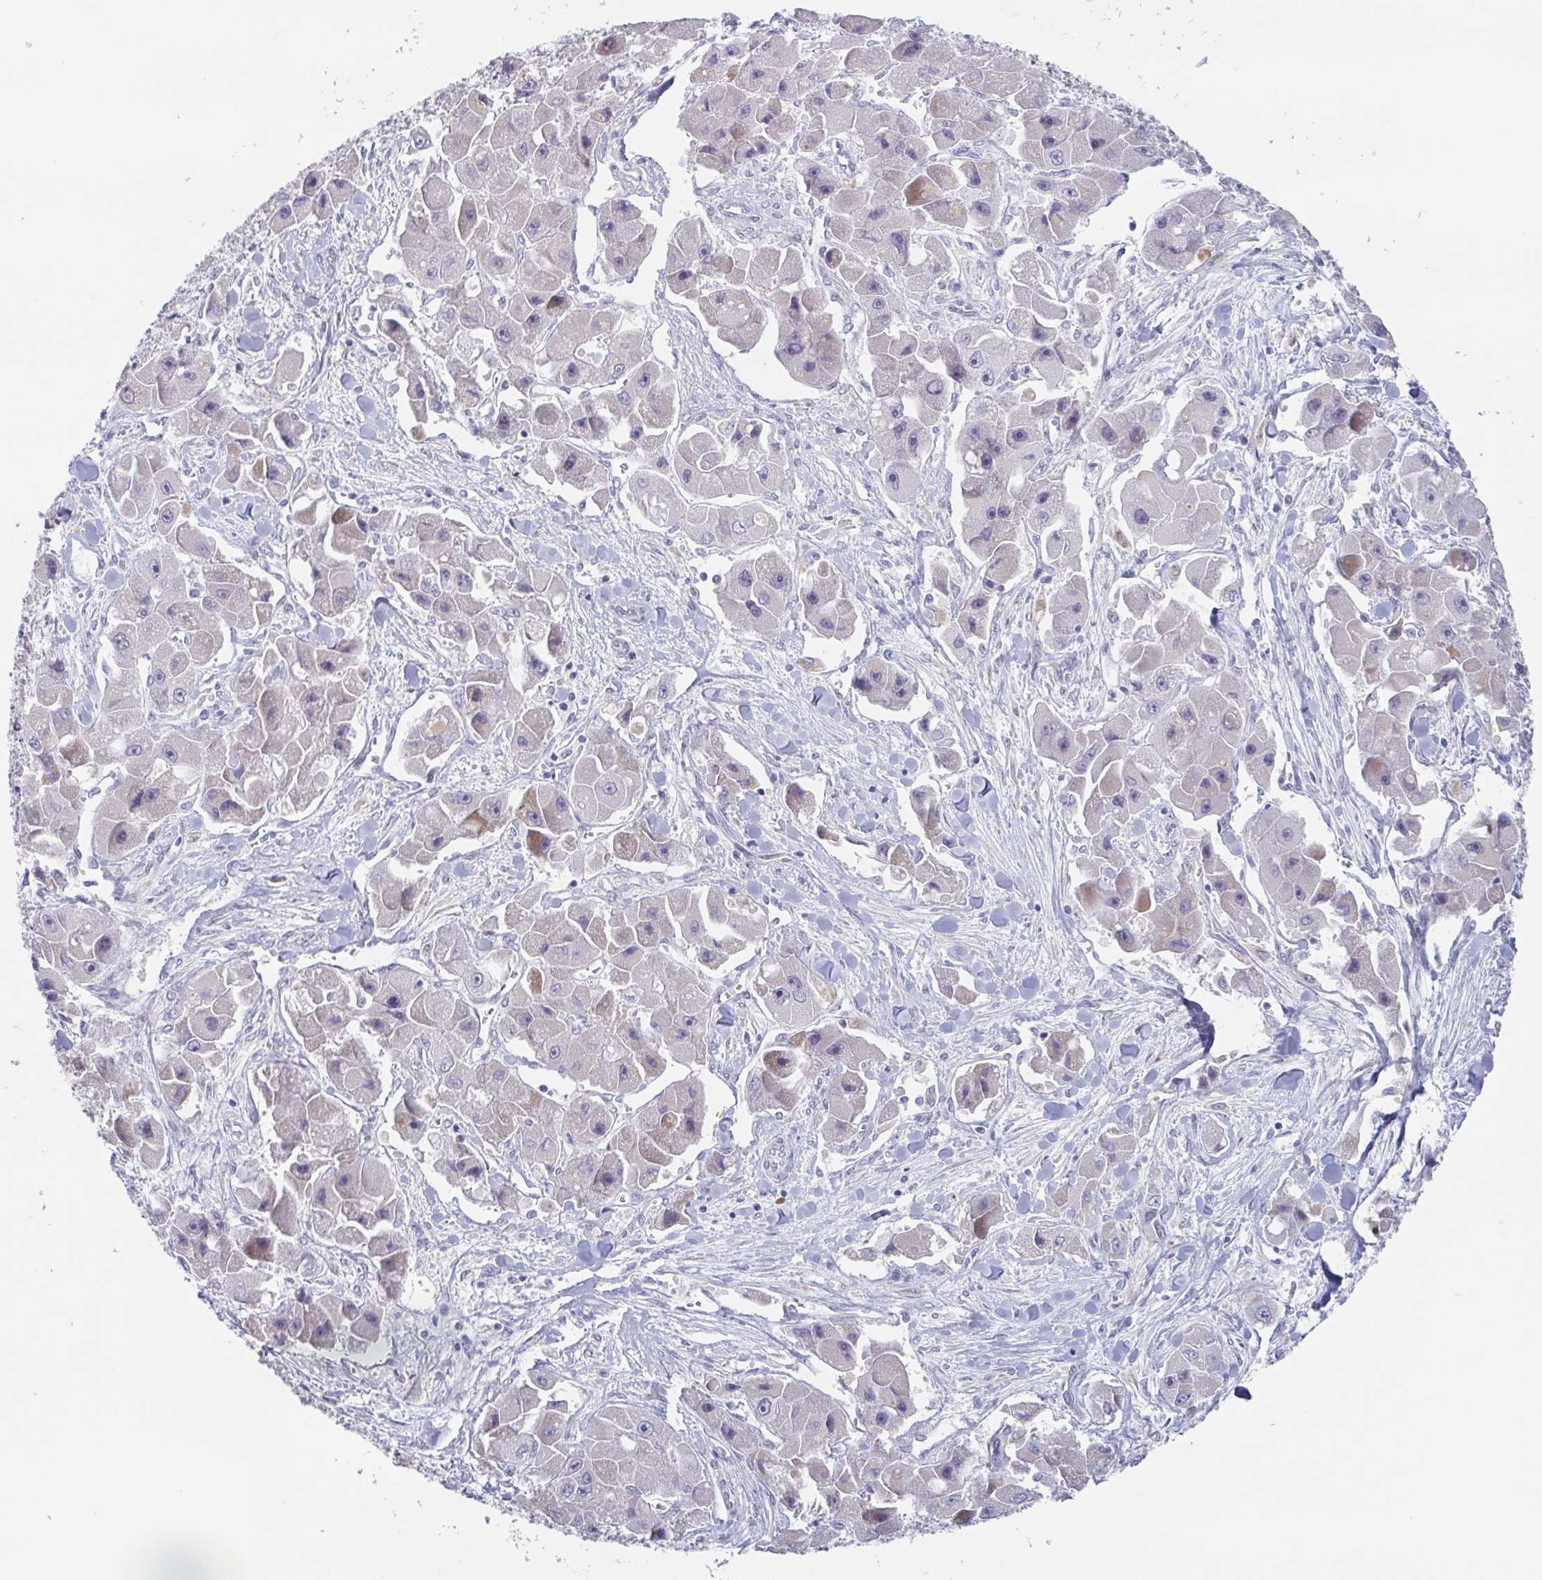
{"staining": {"intensity": "negative", "quantity": "none", "location": "none"}, "tissue": "liver cancer", "cell_type": "Tumor cells", "image_type": "cancer", "snomed": [{"axis": "morphology", "description": "Carcinoma, Hepatocellular, NOS"}, {"axis": "topography", "description": "Liver"}], "caption": "Protein analysis of liver cancer (hepatocellular carcinoma) reveals no significant positivity in tumor cells. (DAB (3,3'-diaminobenzidine) IHC with hematoxylin counter stain).", "gene": "POU2F3", "patient": {"sex": "male", "age": 24}}